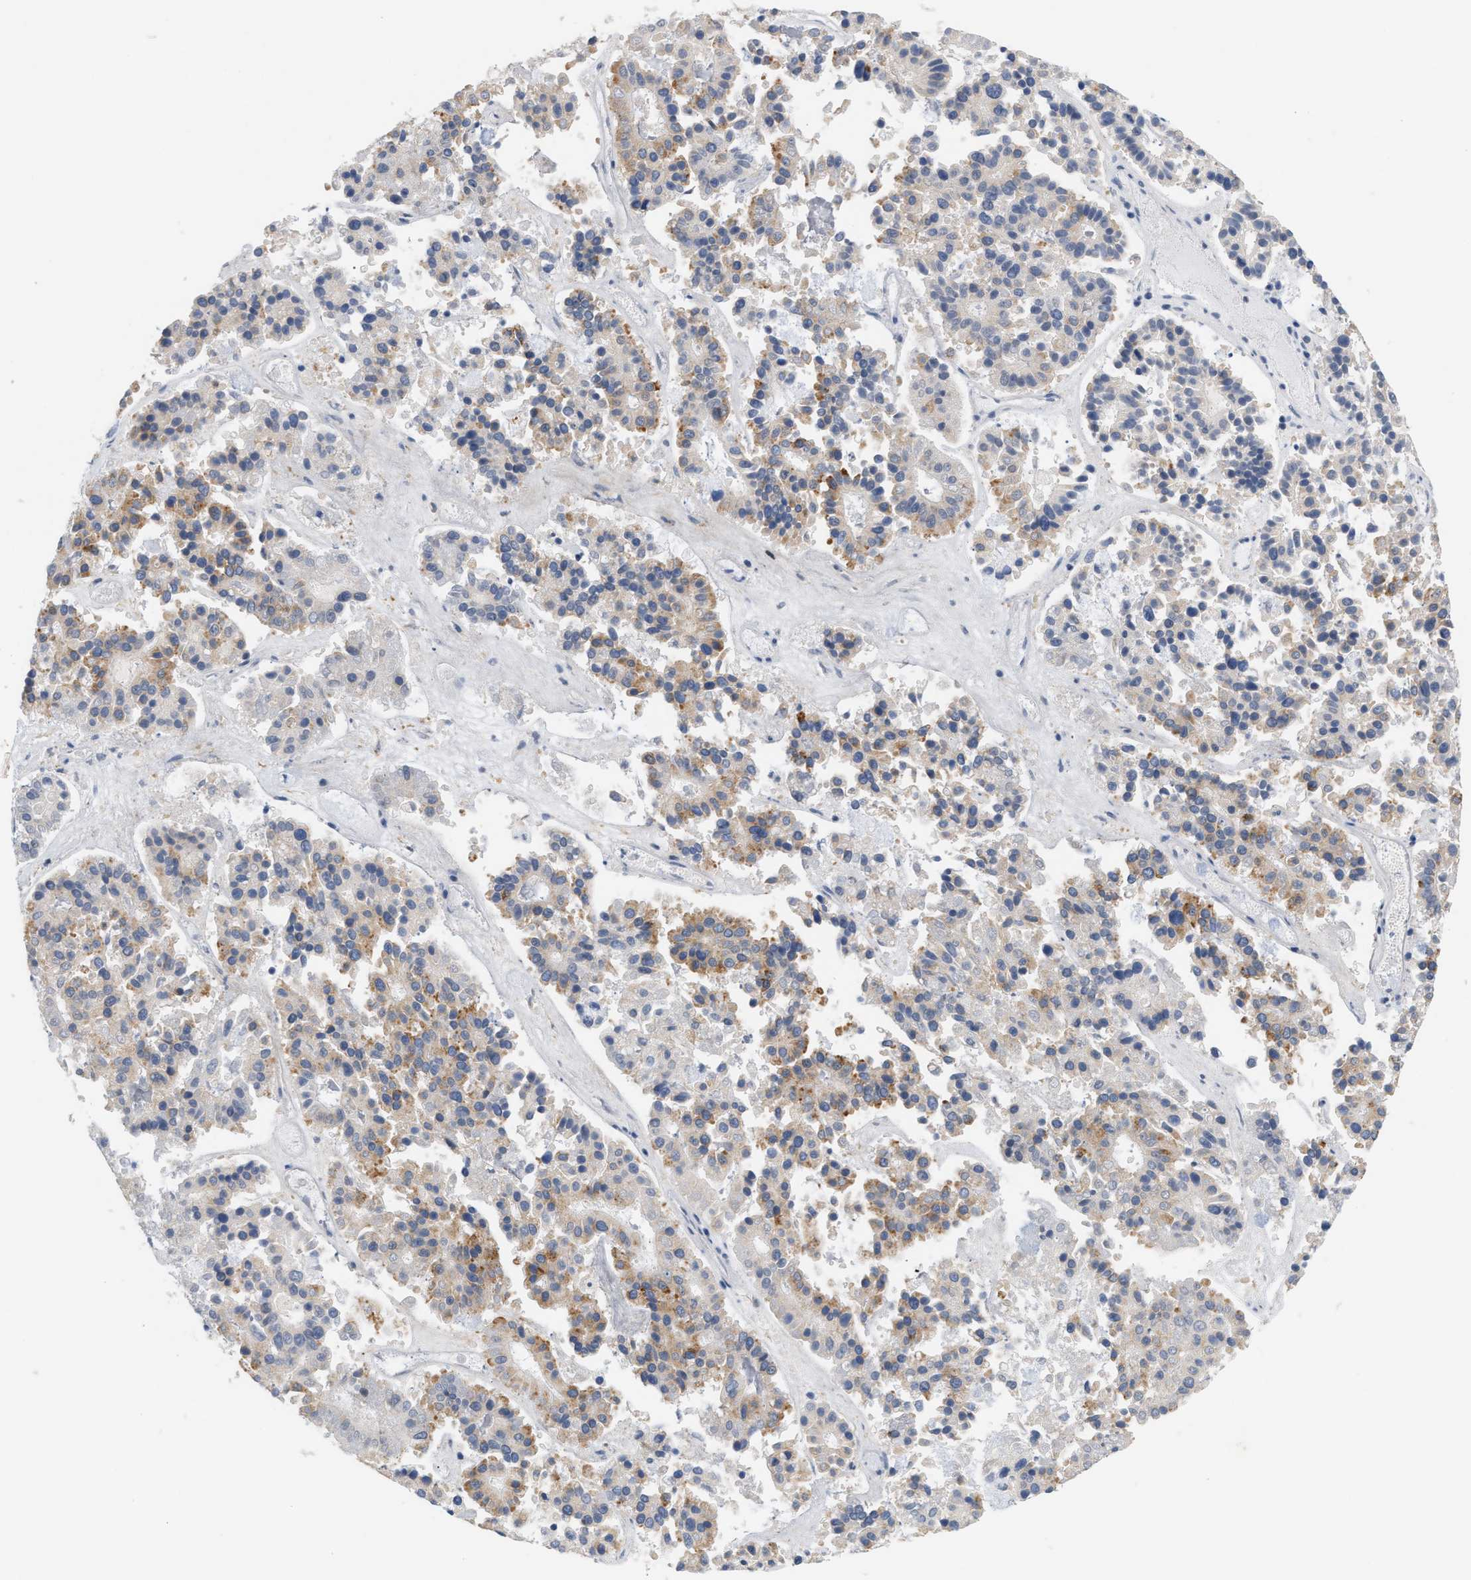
{"staining": {"intensity": "moderate", "quantity": "<25%", "location": "cytoplasmic/membranous"}, "tissue": "pancreatic cancer", "cell_type": "Tumor cells", "image_type": "cancer", "snomed": [{"axis": "morphology", "description": "Adenocarcinoma, NOS"}, {"axis": "topography", "description": "Pancreas"}], "caption": "Pancreatic cancer (adenocarcinoma) stained with a brown dye shows moderate cytoplasmic/membranous positive expression in about <25% of tumor cells.", "gene": "DBNL", "patient": {"sex": "male", "age": 50}}